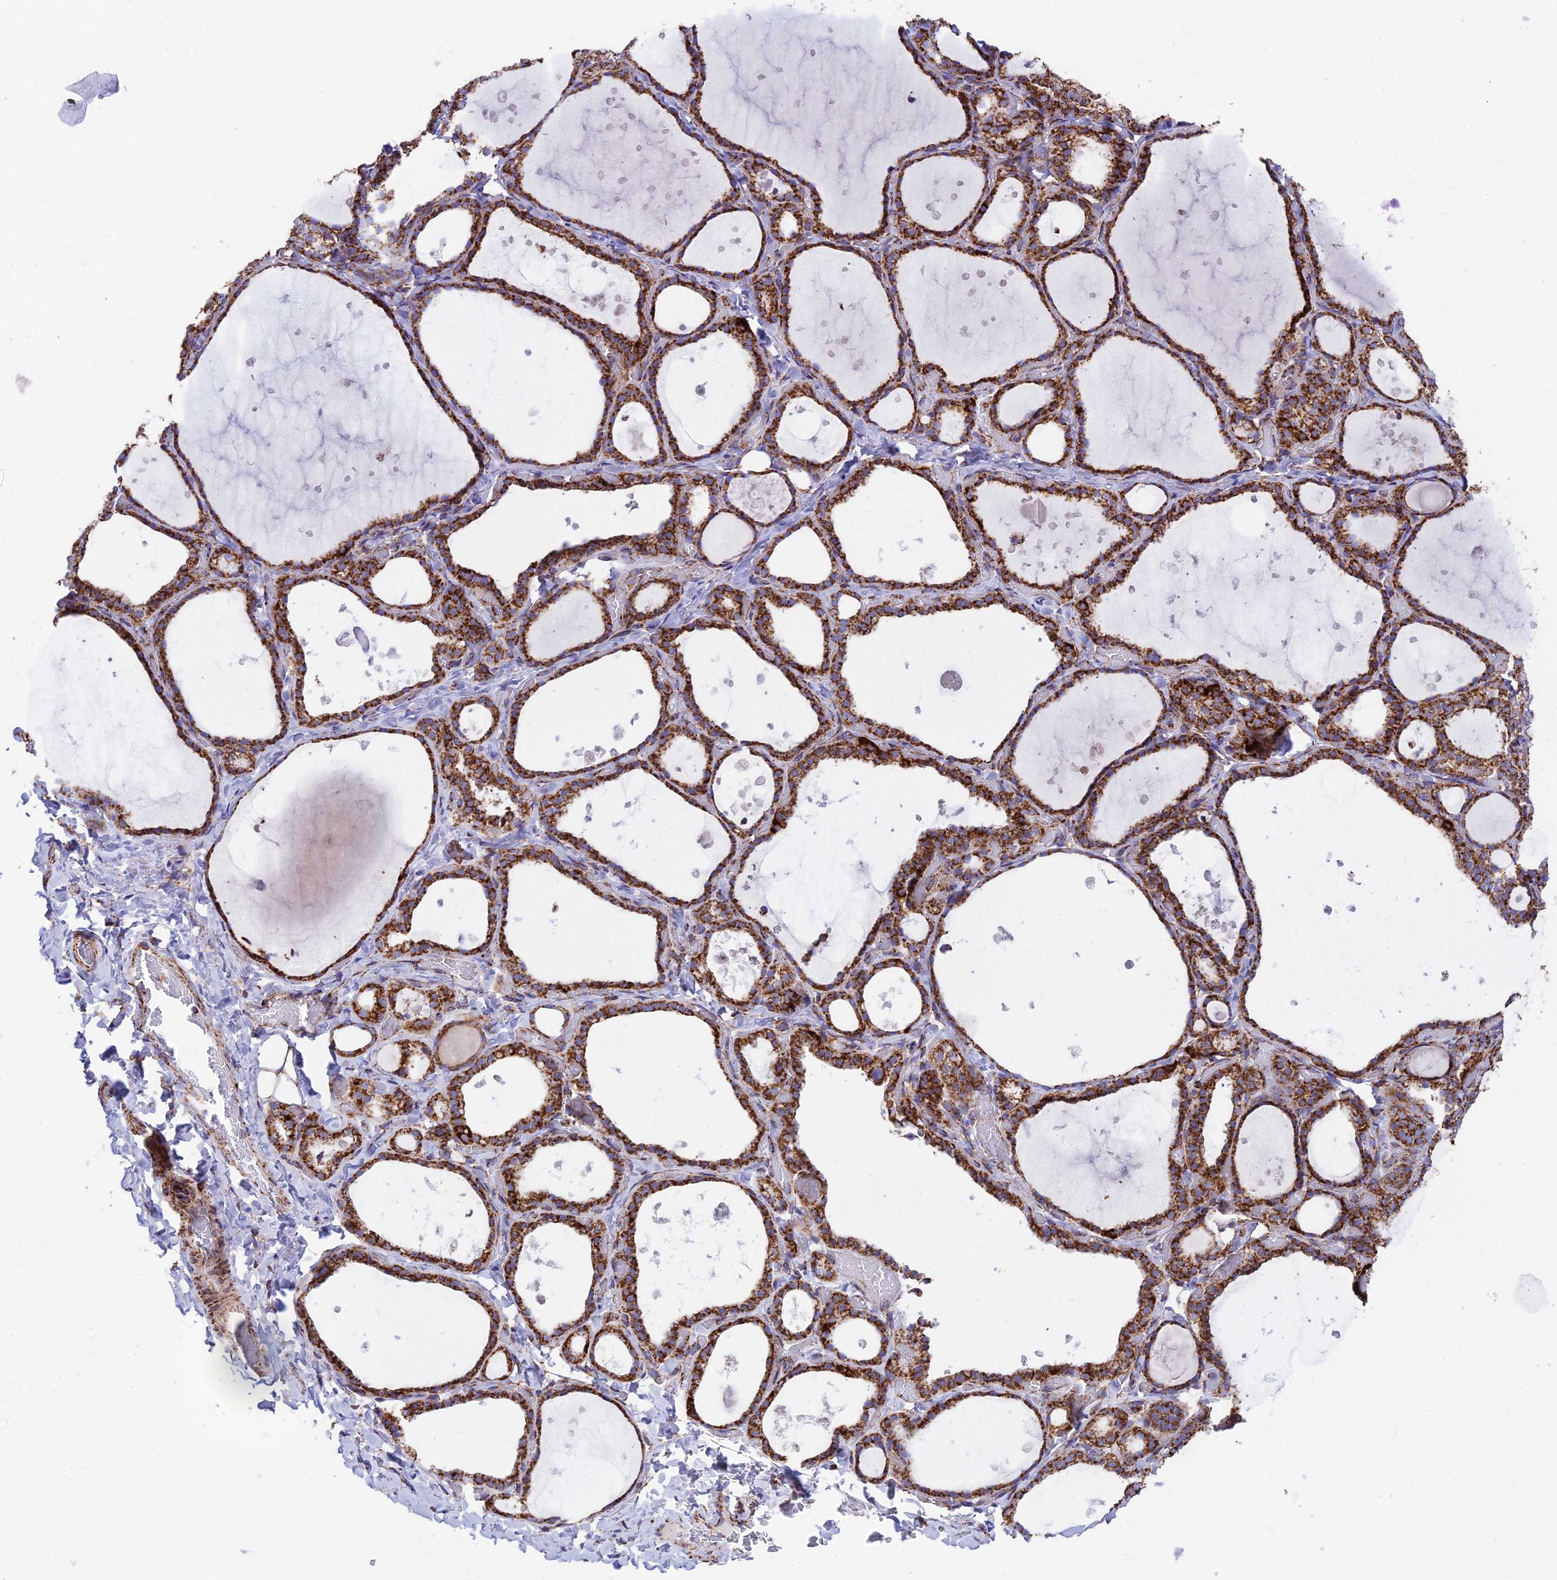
{"staining": {"intensity": "strong", "quantity": ">75%", "location": "cytoplasmic/membranous"}, "tissue": "thyroid gland", "cell_type": "Glandular cells", "image_type": "normal", "snomed": [{"axis": "morphology", "description": "Normal tissue, NOS"}, {"axis": "topography", "description": "Thyroid gland"}], "caption": "IHC of benign human thyroid gland shows high levels of strong cytoplasmic/membranous positivity in approximately >75% of glandular cells. The staining was performed using DAB (3,3'-diaminobenzidine) to visualize the protein expression in brown, while the nuclei were stained in blue with hematoxylin (Magnification: 20x).", "gene": "CHCHD3", "patient": {"sex": "female", "age": 44}}